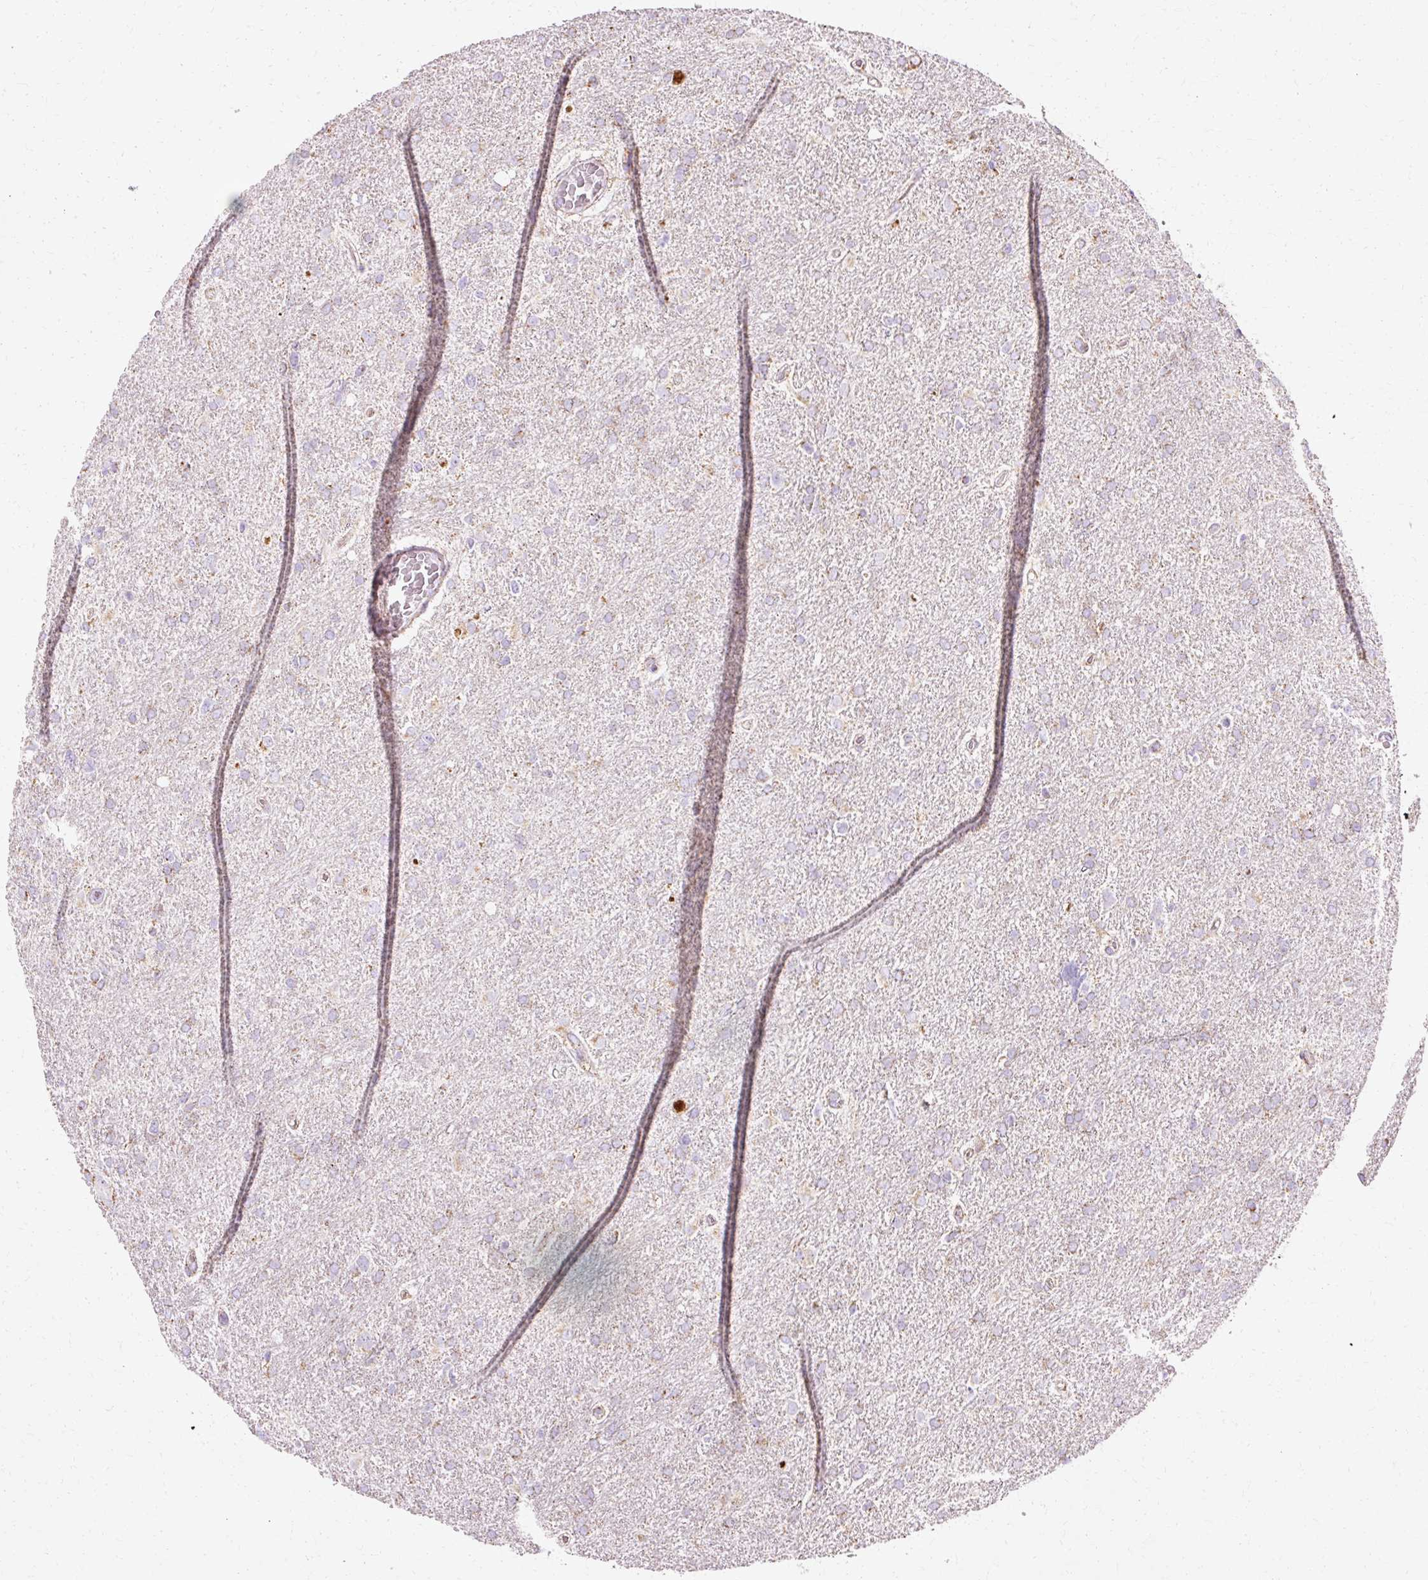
{"staining": {"intensity": "negative", "quantity": "none", "location": "none"}, "tissue": "glioma", "cell_type": "Tumor cells", "image_type": "cancer", "snomed": [{"axis": "morphology", "description": "Glioma, malignant, High grade"}, {"axis": "topography", "description": "Brain"}], "caption": "Image shows no protein positivity in tumor cells of glioma tissue.", "gene": "ATP5PO", "patient": {"sex": "male", "age": 61}}